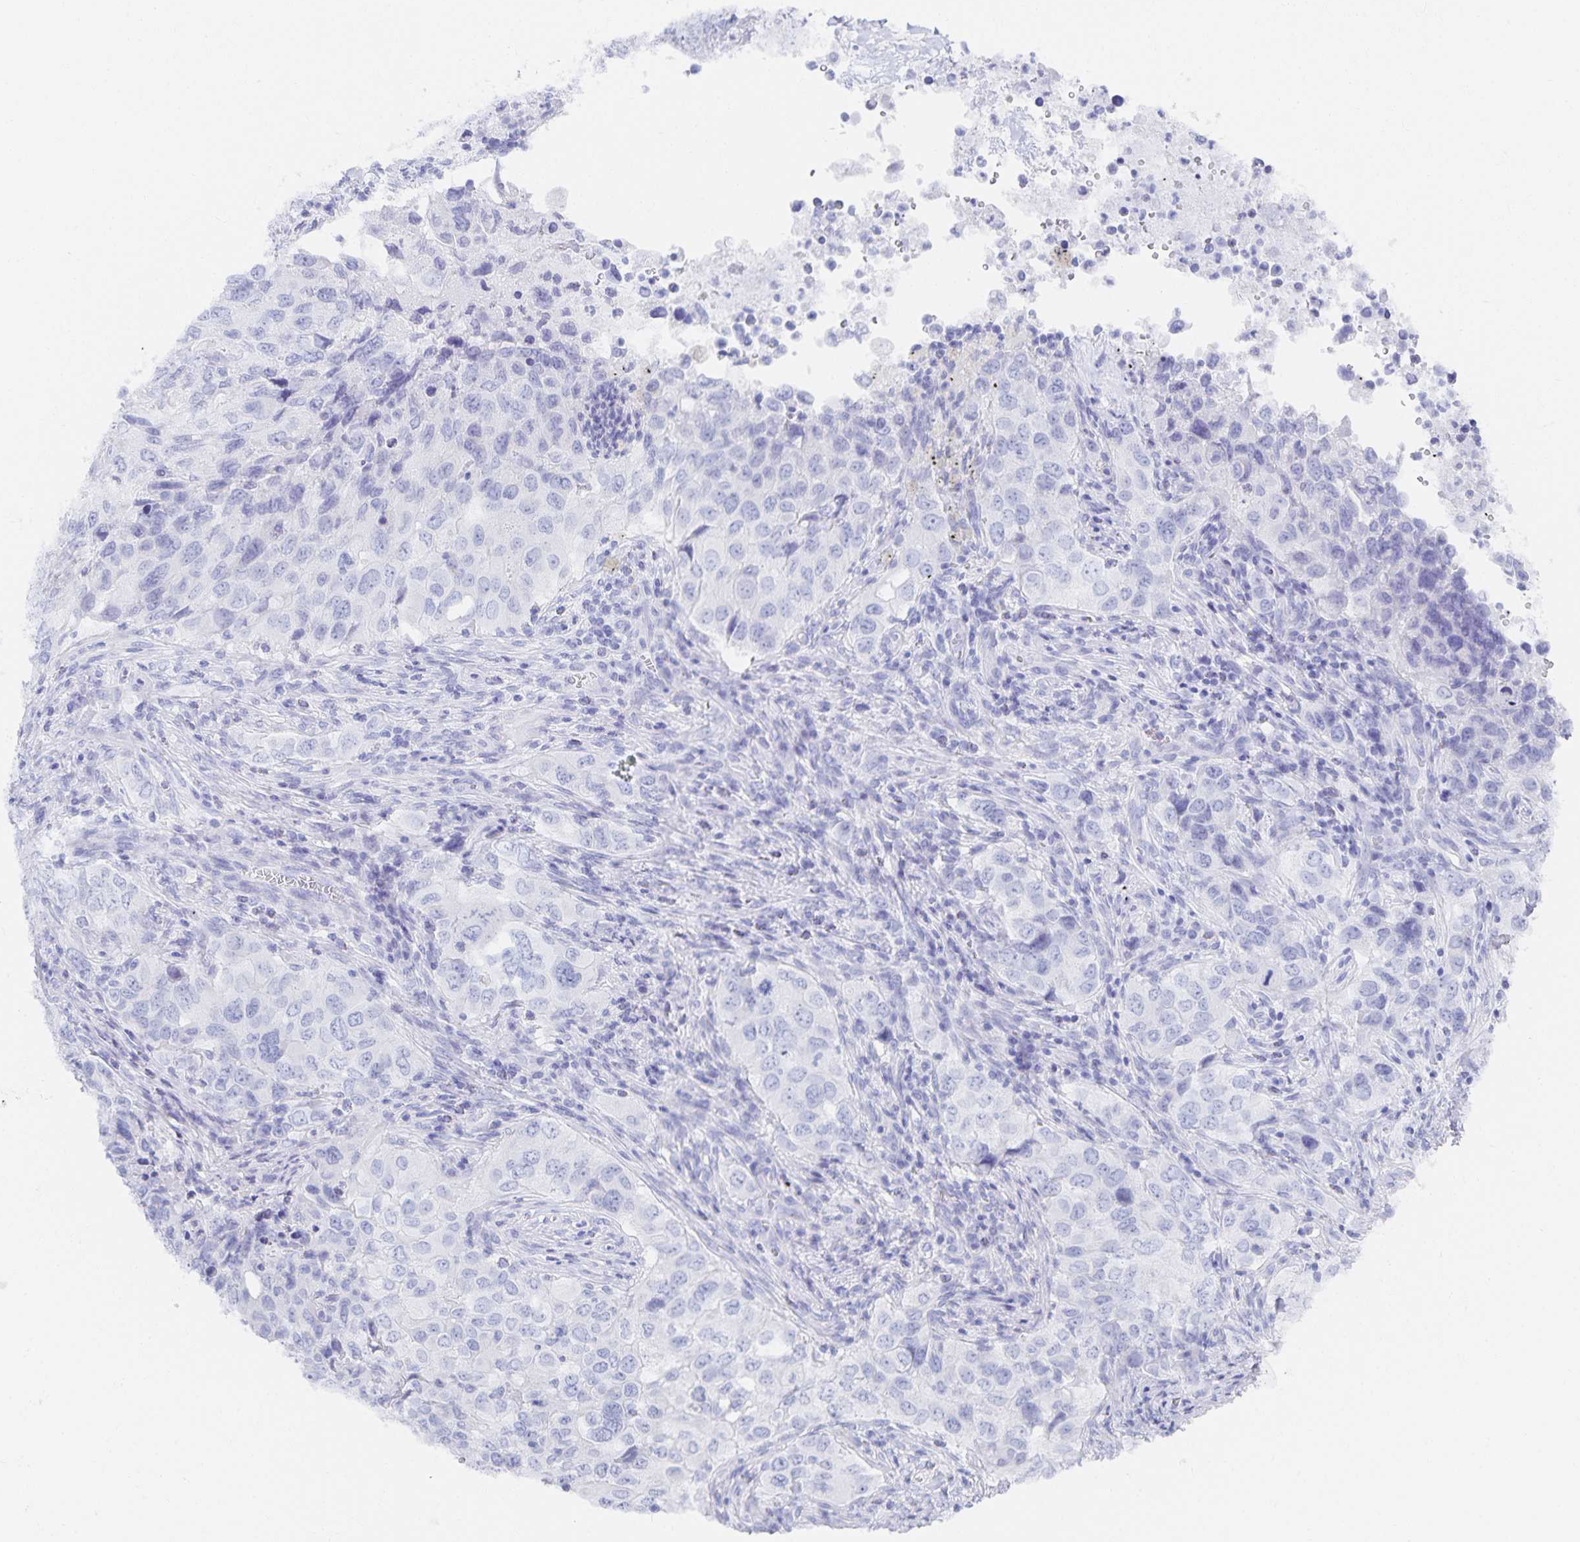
{"staining": {"intensity": "negative", "quantity": "none", "location": "none"}, "tissue": "lung cancer", "cell_type": "Tumor cells", "image_type": "cancer", "snomed": [{"axis": "morphology", "description": "Adenocarcinoma, NOS"}, {"axis": "morphology", "description": "Adenocarcinoma, metastatic, NOS"}, {"axis": "topography", "description": "Lymph node"}, {"axis": "topography", "description": "Lung"}], "caption": "High power microscopy histopathology image of an IHC micrograph of lung metastatic adenocarcinoma, revealing no significant staining in tumor cells.", "gene": "SNTN", "patient": {"sex": "female", "age": 42}}